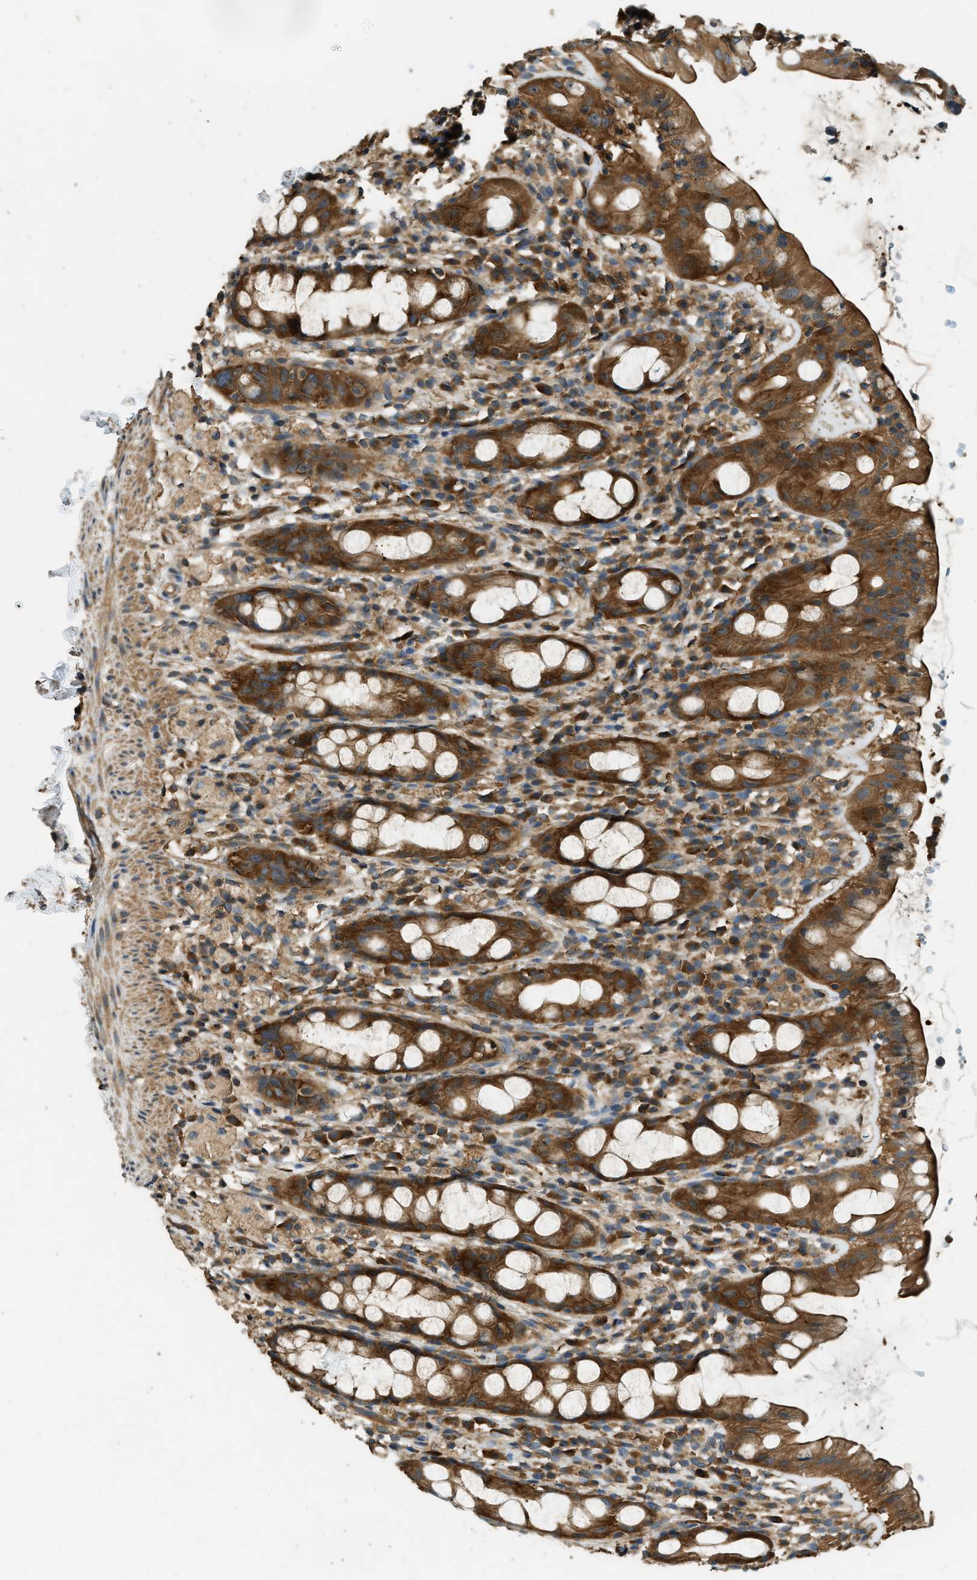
{"staining": {"intensity": "strong", "quantity": ">75%", "location": "cytoplasmic/membranous"}, "tissue": "rectum", "cell_type": "Glandular cells", "image_type": "normal", "snomed": [{"axis": "morphology", "description": "Normal tissue, NOS"}, {"axis": "topography", "description": "Rectum"}], "caption": "A photomicrograph of human rectum stained for a protein displays strong cytoplasmic/membranous brown staining in glandular cells.", "gene": "MARS1", "patient": {"sex": "male", "age": 44}}